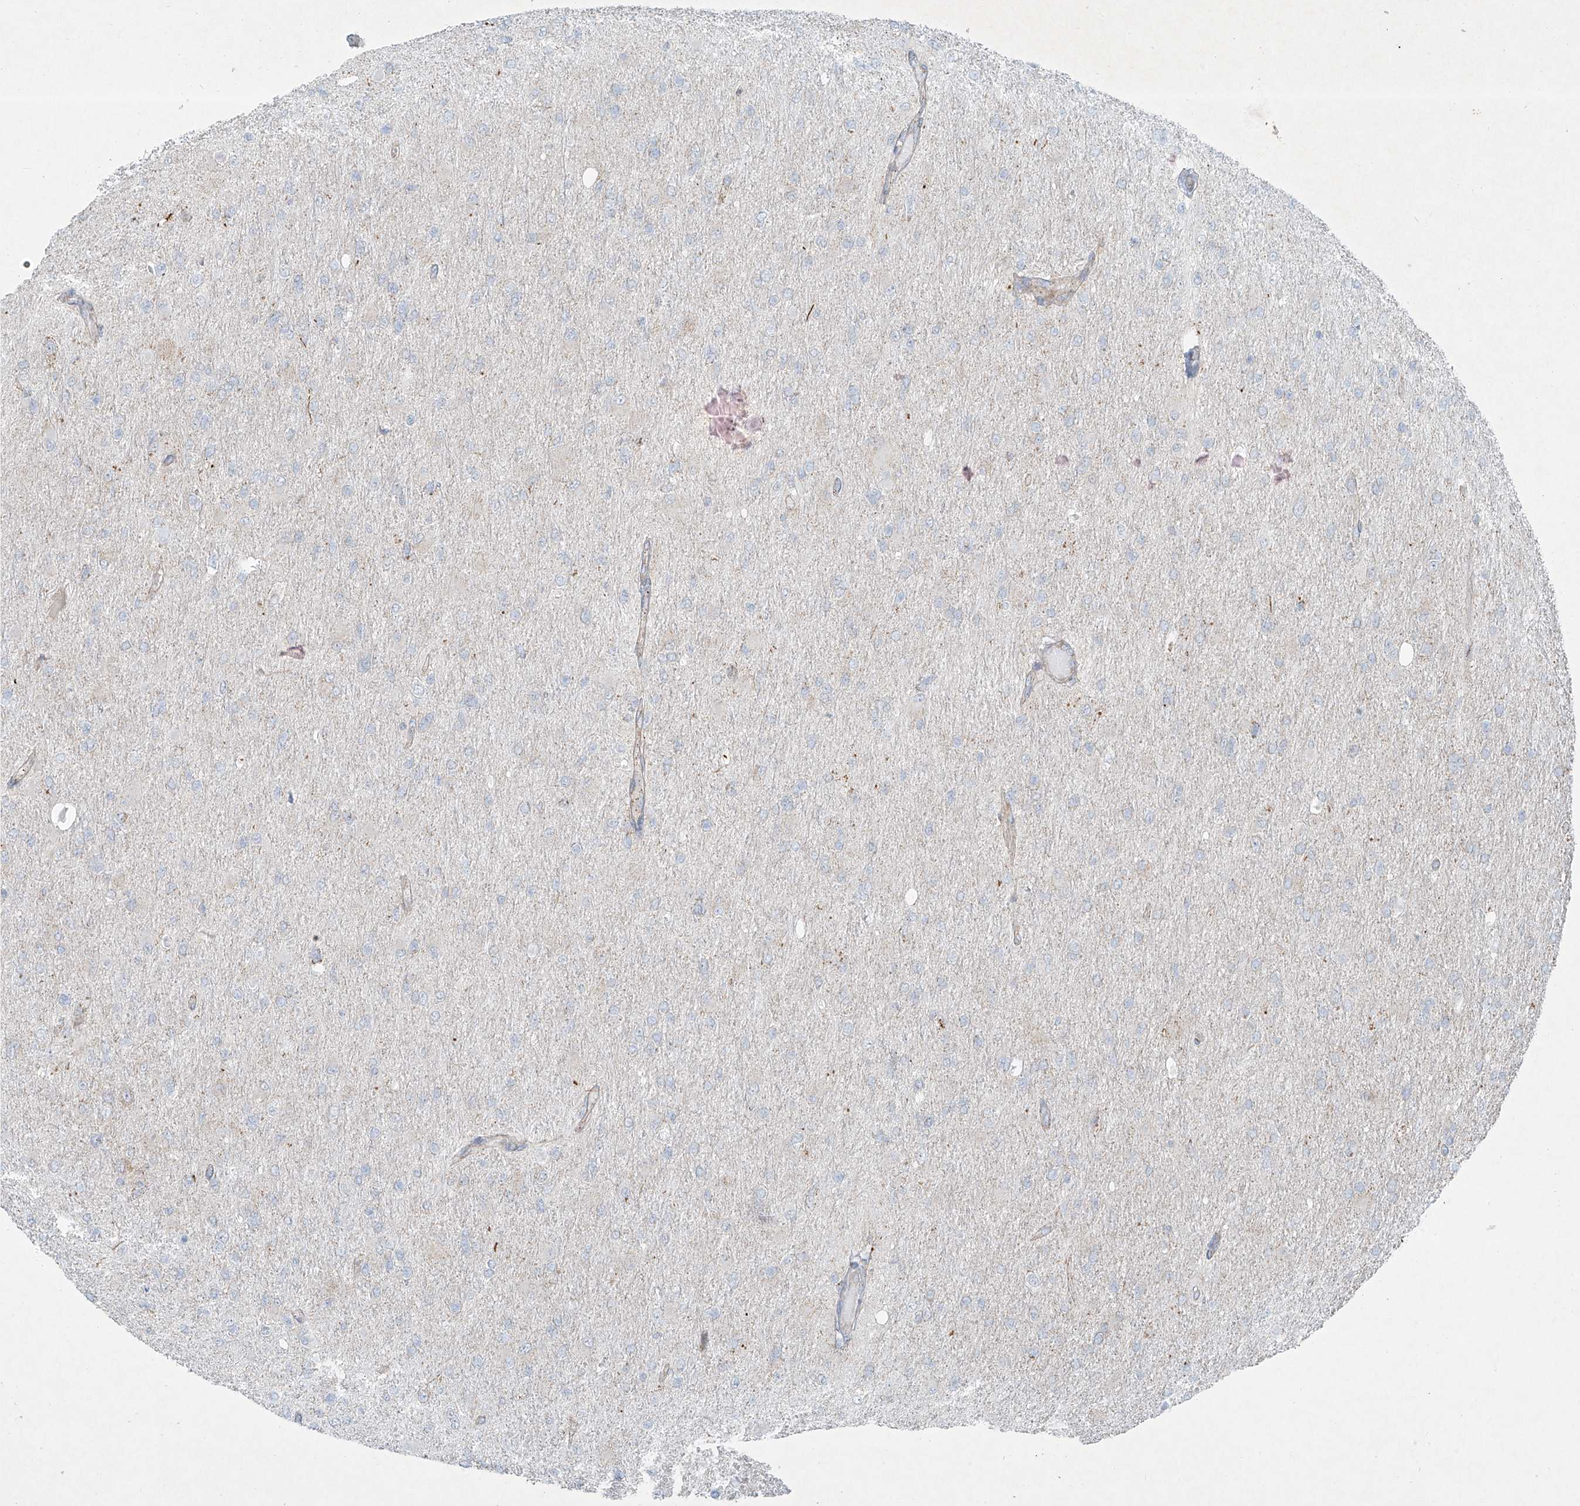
{"staining": {"intensity": "negative", "quantity": "none", "location": "none"}, "tissue": "glioma", "cell_type": "Tumor cells", "image_type": "cancer", "snomed": [{"axis": "morphology", "description": "Glioma, malignant, High grade"}, {"axis": "topography", "description": "Cerebral cortex"}], "caption": "Immunohistochemical staining of human malignant glioma (high-grade) shows no significant staining in tumor cells.", "gene": "SMDT1", "patient": {"sex": "female", "age": 36}}